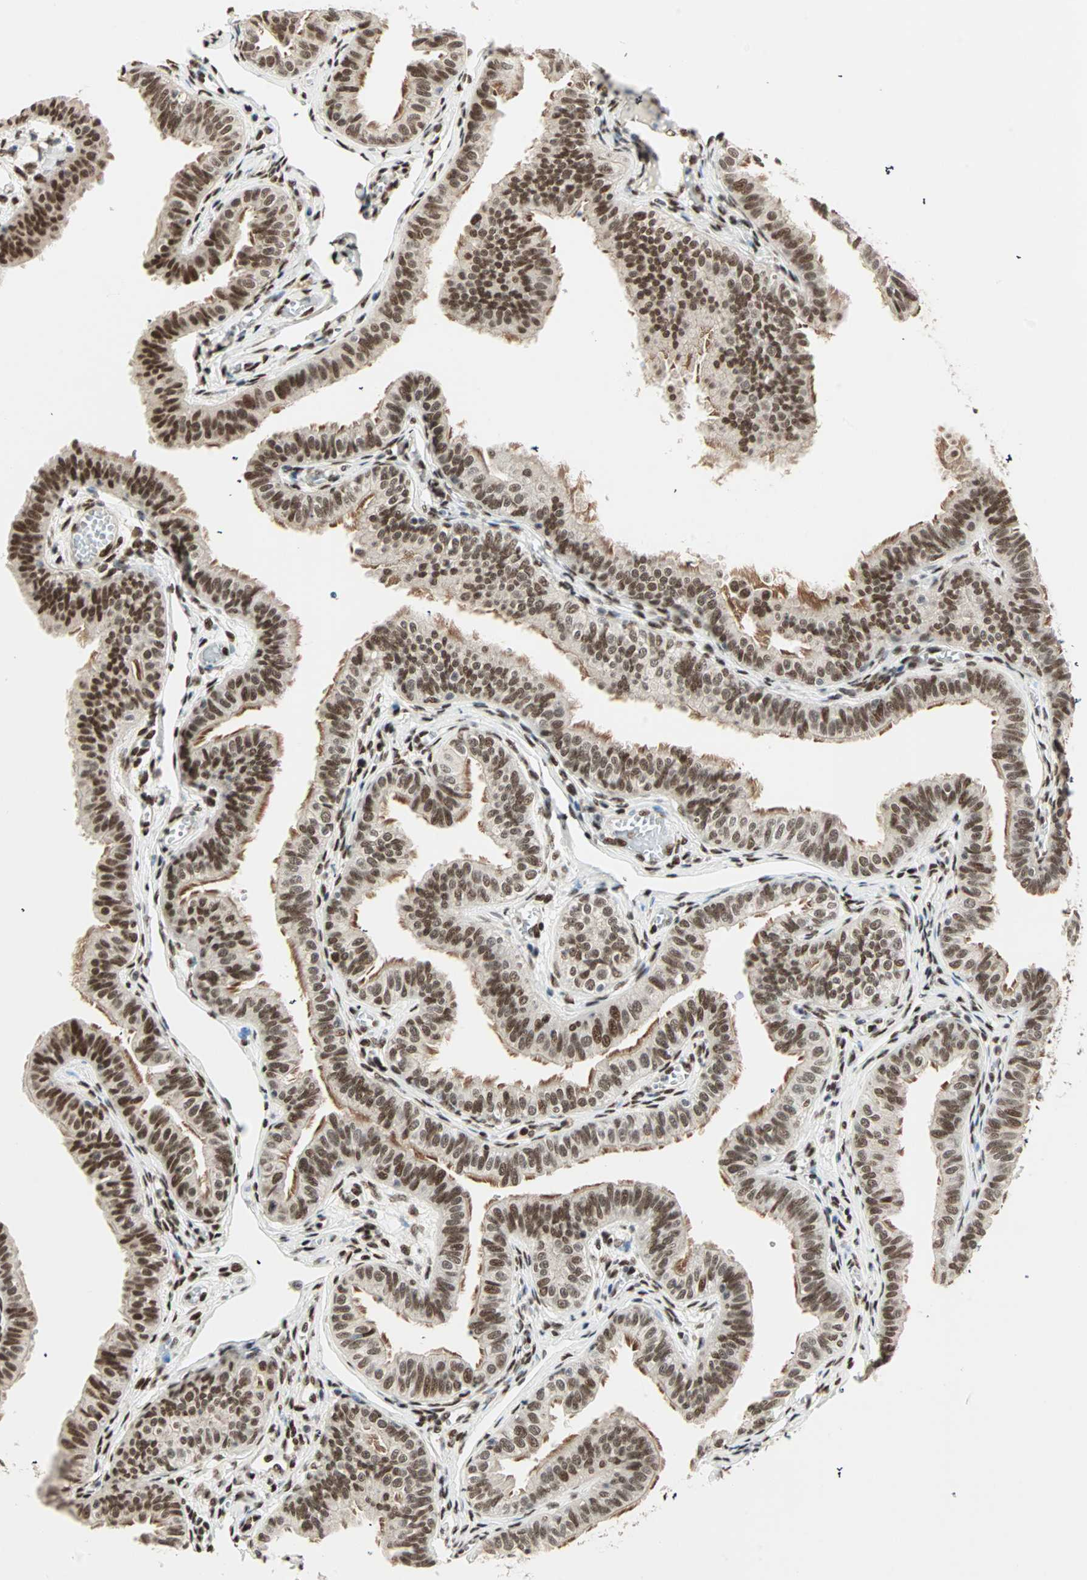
{"staining": {"intensity": "strong", "quantity": ">75%", "location": "nuclear"}, "tissue": "fallopian tube", "cell_type": "Glandular cells", "image_type": "normal", "snomed": [{"axis": "morphology", "description": "Normal tissue, NOS"}, {"axis": "morphology", "description": "Dermoid, NOS"}, {"axis": "topography", "description": "Fallopian tube"}], "caption": "Unremarkable fallopian tube was stained to show a protein in brown. There is high levels of strong nuclear expression in approximately >75% of glandular cells.", "gene": "BLM", "patient": {"sex": "female", "age": 33}}